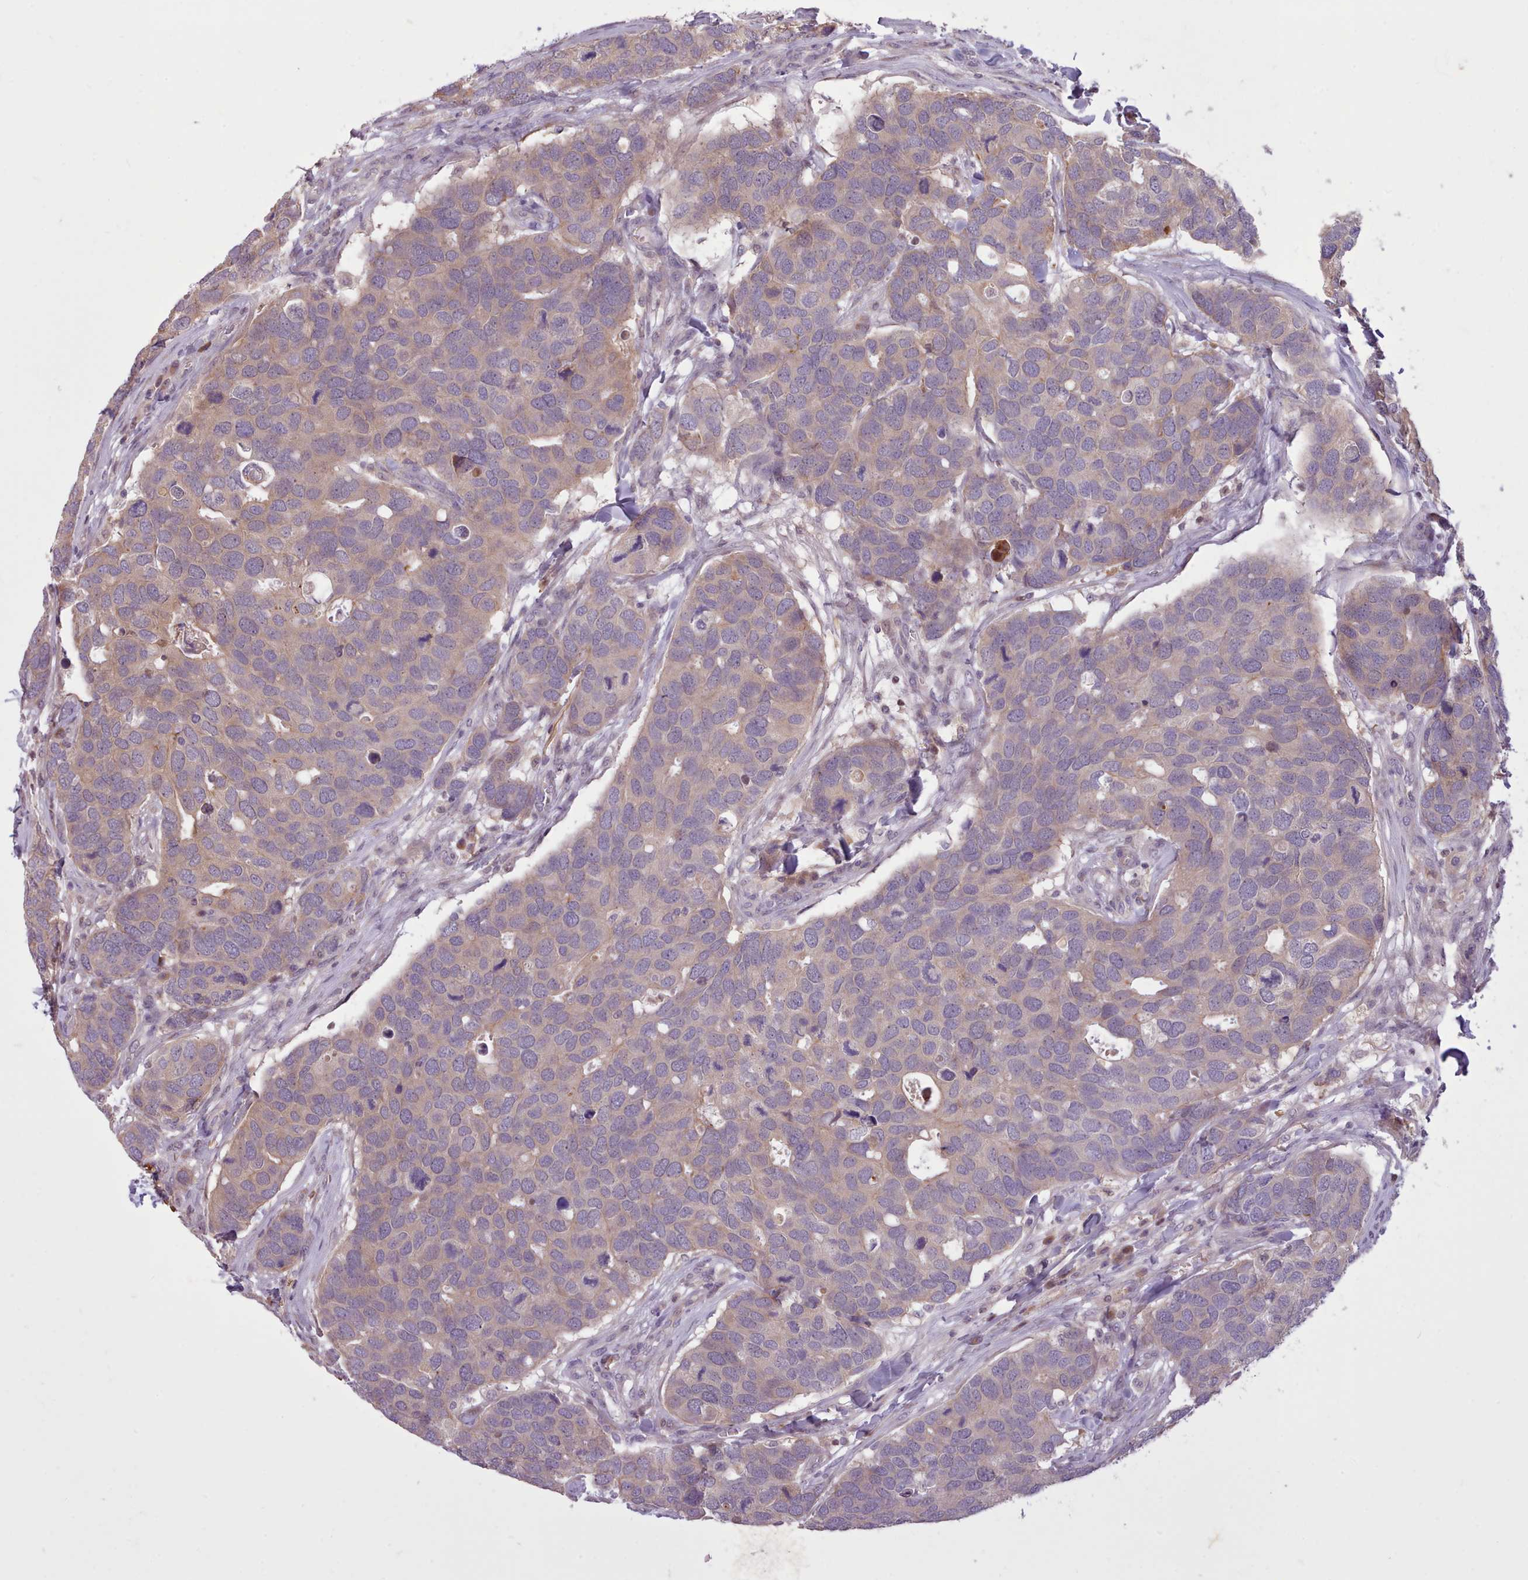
{"staining": {"intensity": "weak", "quantity": "25%-75%", "location": "cytoplasmic/membranous"}, "tissue": "breast cancer", "cell_type": "Tumor cells", "image_type": "cancer", "snomed": [{"axis": "morphology", "description": "Duct carcinoma"}, {"axis": "topography", "description": "Breast"}], "caption": "The image exhibits staining of breast cancer (invasive ductal carcinoma), revealing weak cytoplasmic/membranous protein expression (brown color) within tumor cells.", "gene": "NMRK1", "patient": {"sex": "female", "age": 83}}